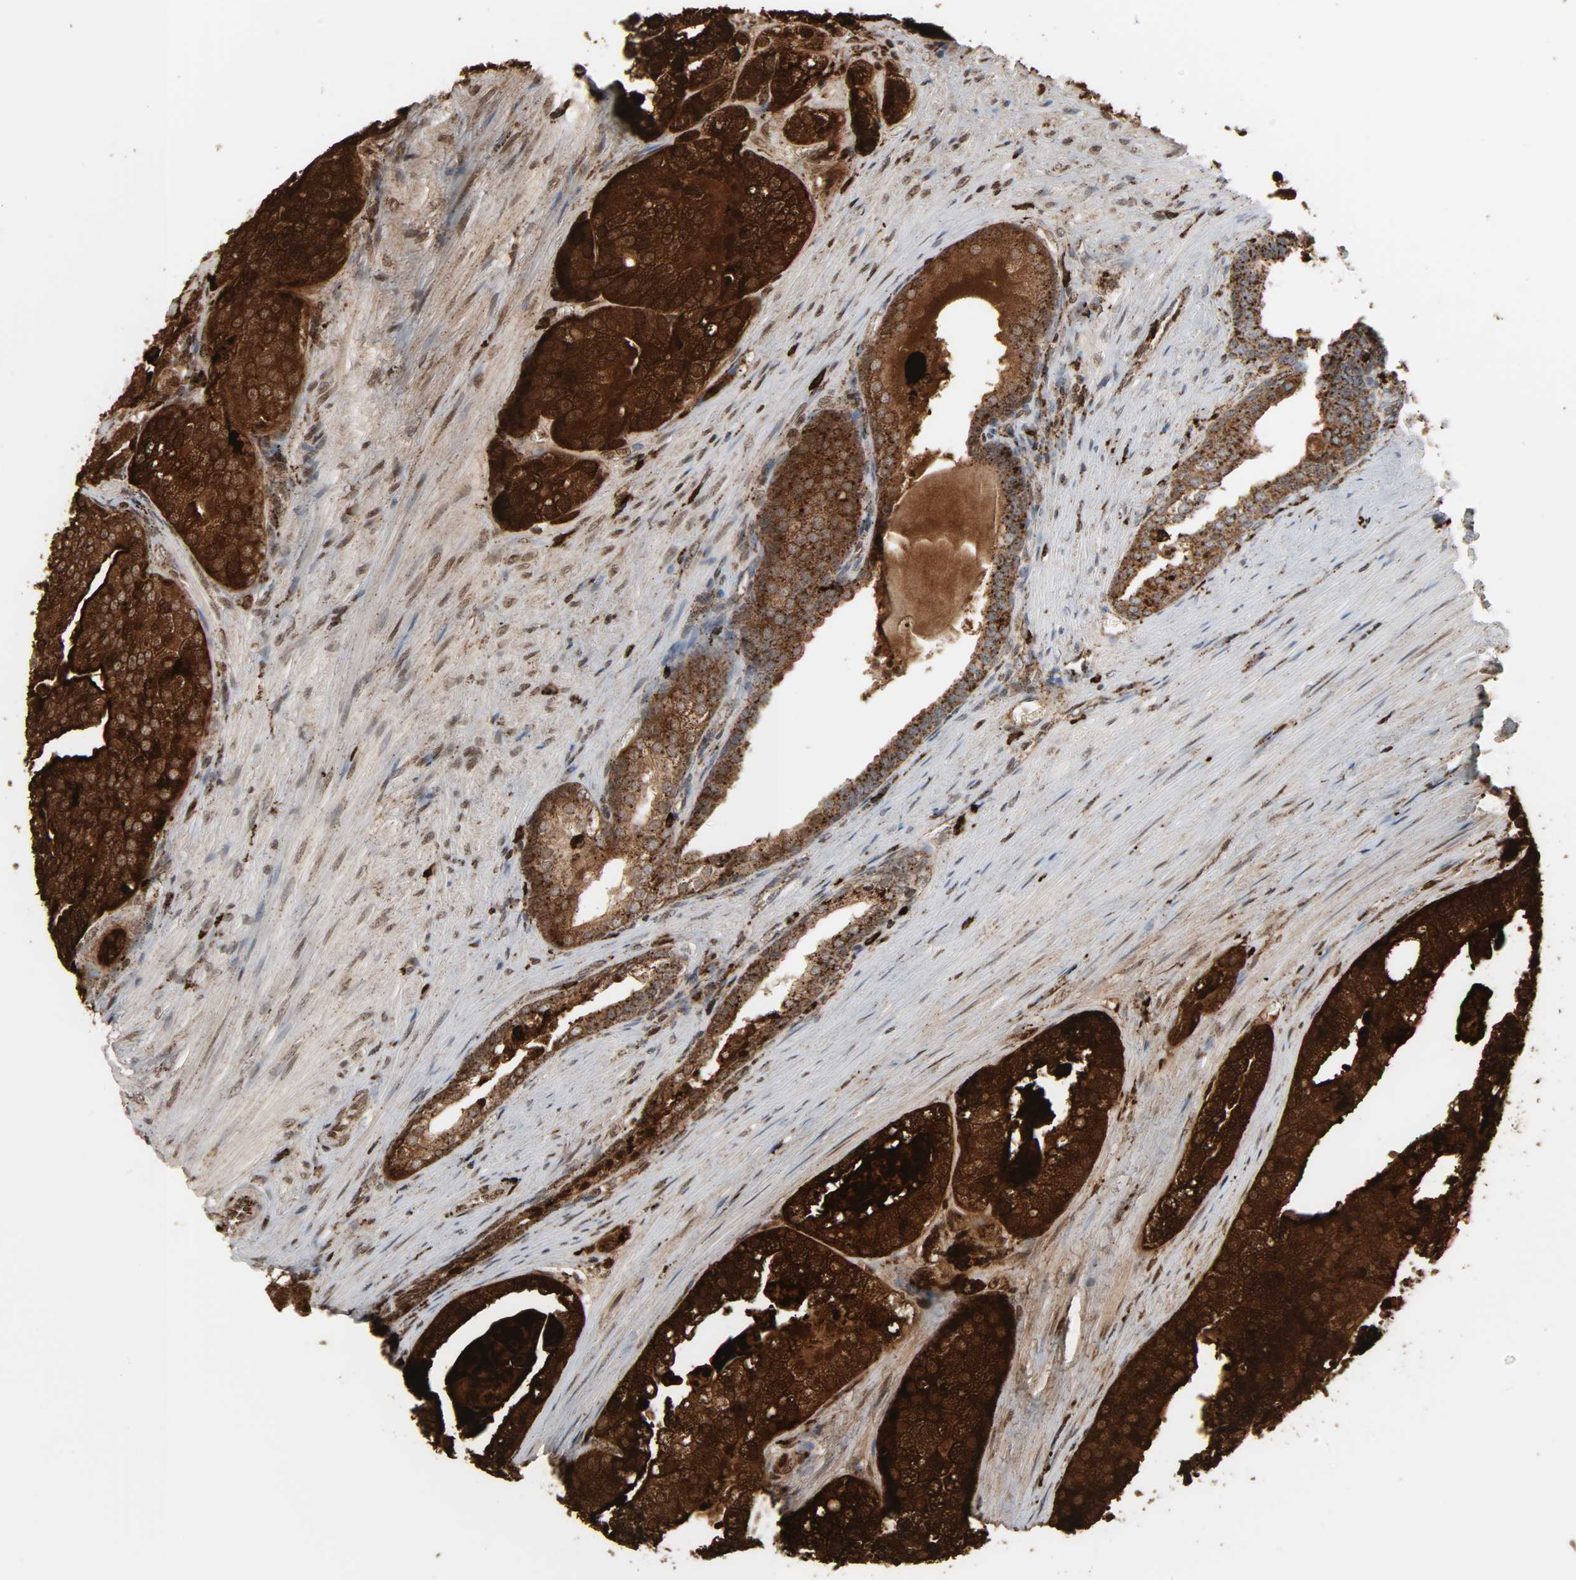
{"staining": {"intensity": "strong", "quantity": ">75%", "location": "cytoplasmic/membranous"}, "tissue": "prostate cancer", "cell_type": "Tumor cells", "image_type": "cancer", "snomed": [{"axis": "morphology", "description": "Adenocarcinoma, Low grade"}, {"axis": "topography", "description": "Prostate"}], "caption": "Protein staining exhibits strong cytoplasmic/membranous positivity in about >75% of tumor cells in prostate adenocarcinoma (low-grade). The protein of interest is shown in brown color, while the nuclei are stained blue.", "gene": "PSAP", "patient": {"sex": "male", "age": 69}}